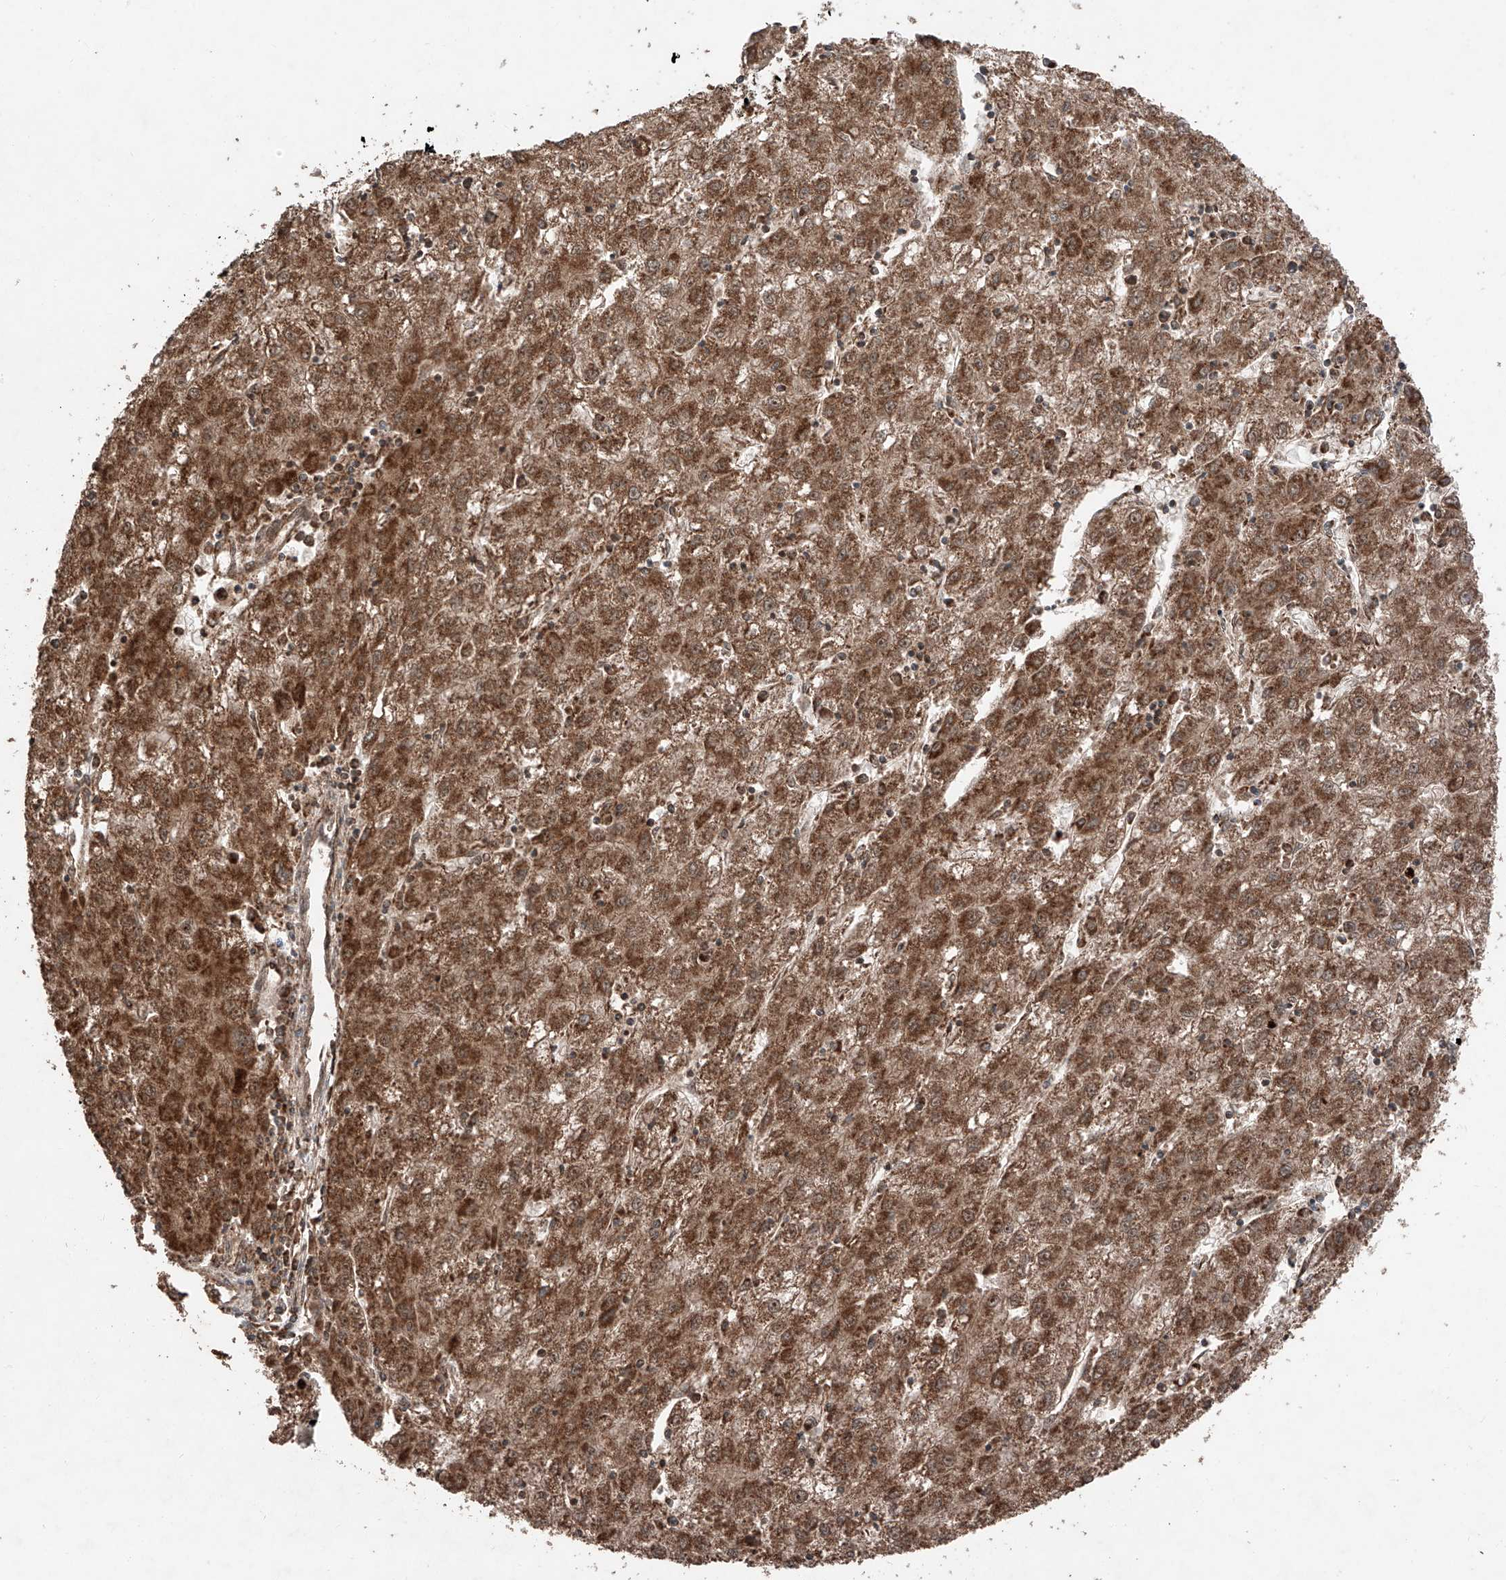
{"staining": {"intensity": "strong", "quantity": ">75%", "location": "cytoplasmic/membranous"}, "tissue": "liver cancer", "cell_type": "Tumor cells", "image_type": "cancer", "snomed": [{"axis": "morphology", "description": "Carcinoma, Hepatocellular, NOS"}, {"axis": "topography", "description": "Liver"}], "caption": "Immunohistochemistry (IHC) staining of hepatocellular carcinoma (liver), which displays high levels of strong cytoplasmic/membranous staining in approximately >75% of tumor cells indicating strong cytoplasmic/membranous protein expression. The staining was performed using DAB (3,3'-diaminobenzidine) (brown) for protein detection and nuclei were counterstained in hematoxylin (blue).", "gene": "ZSCAN29", "patient": {"sex": "male", "age": 72}}